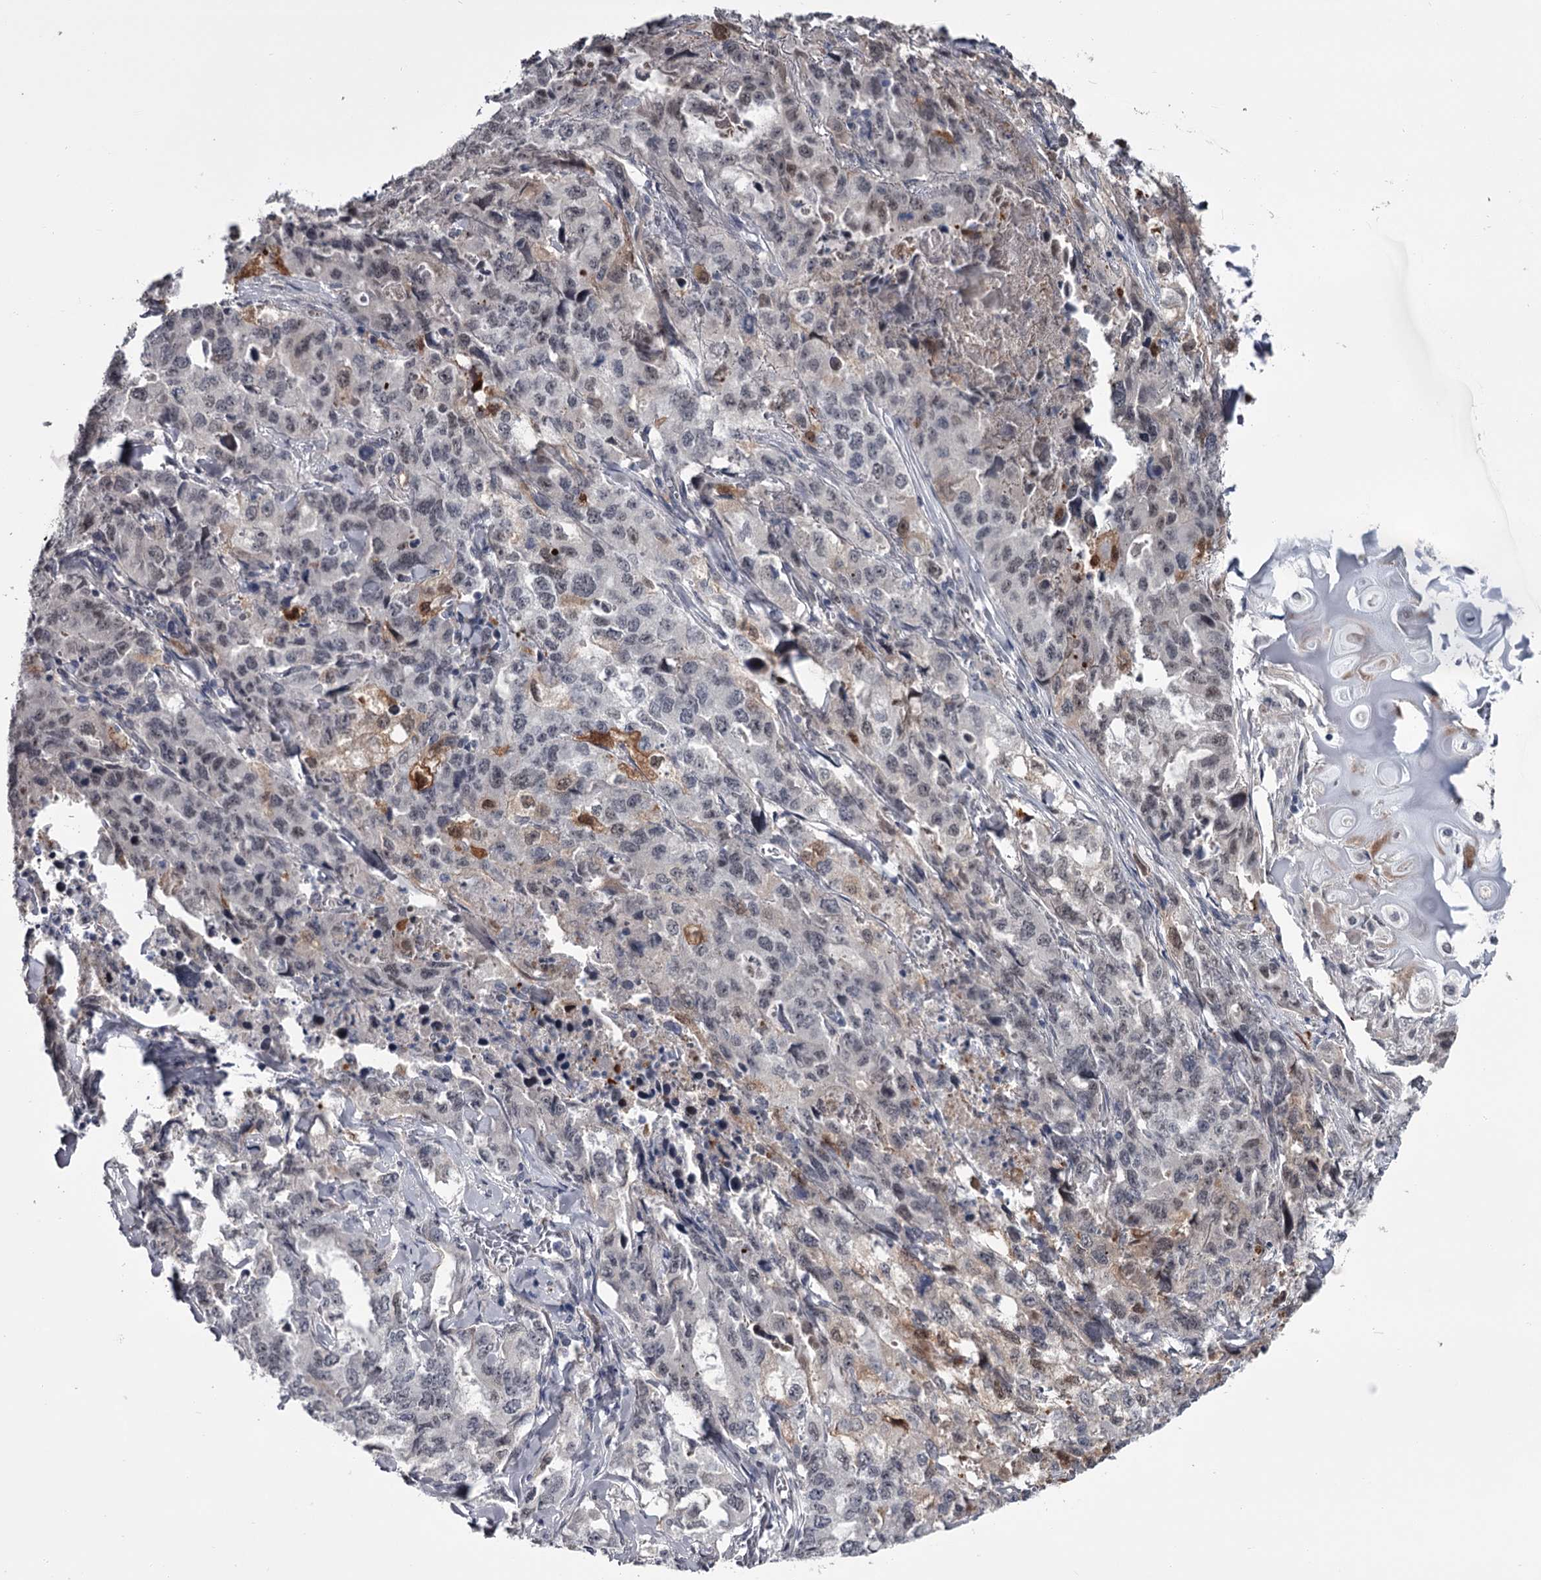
{"staining": {"intensity": "negative", "quantity": "none", "location": "none"}, "tissue": "lung cancer", "cell_type": "Tumor cells", "image_type": "cancer", "snomed": [{"axis": "morphology", "description": "Adenocarcinoma, NOS"}, {"axis": "topography", "description": "Lung"}], "caption": "Immunohistochemistry histopathology image of neoplastic tissue: human lung adenocarcinoma stained with DAB (3,3'-diaminobenzidine) reveals no significant protein expression in tumor cells.", "gene": "PRPF40B", "patient": {"sex": "female", "age": 51}}